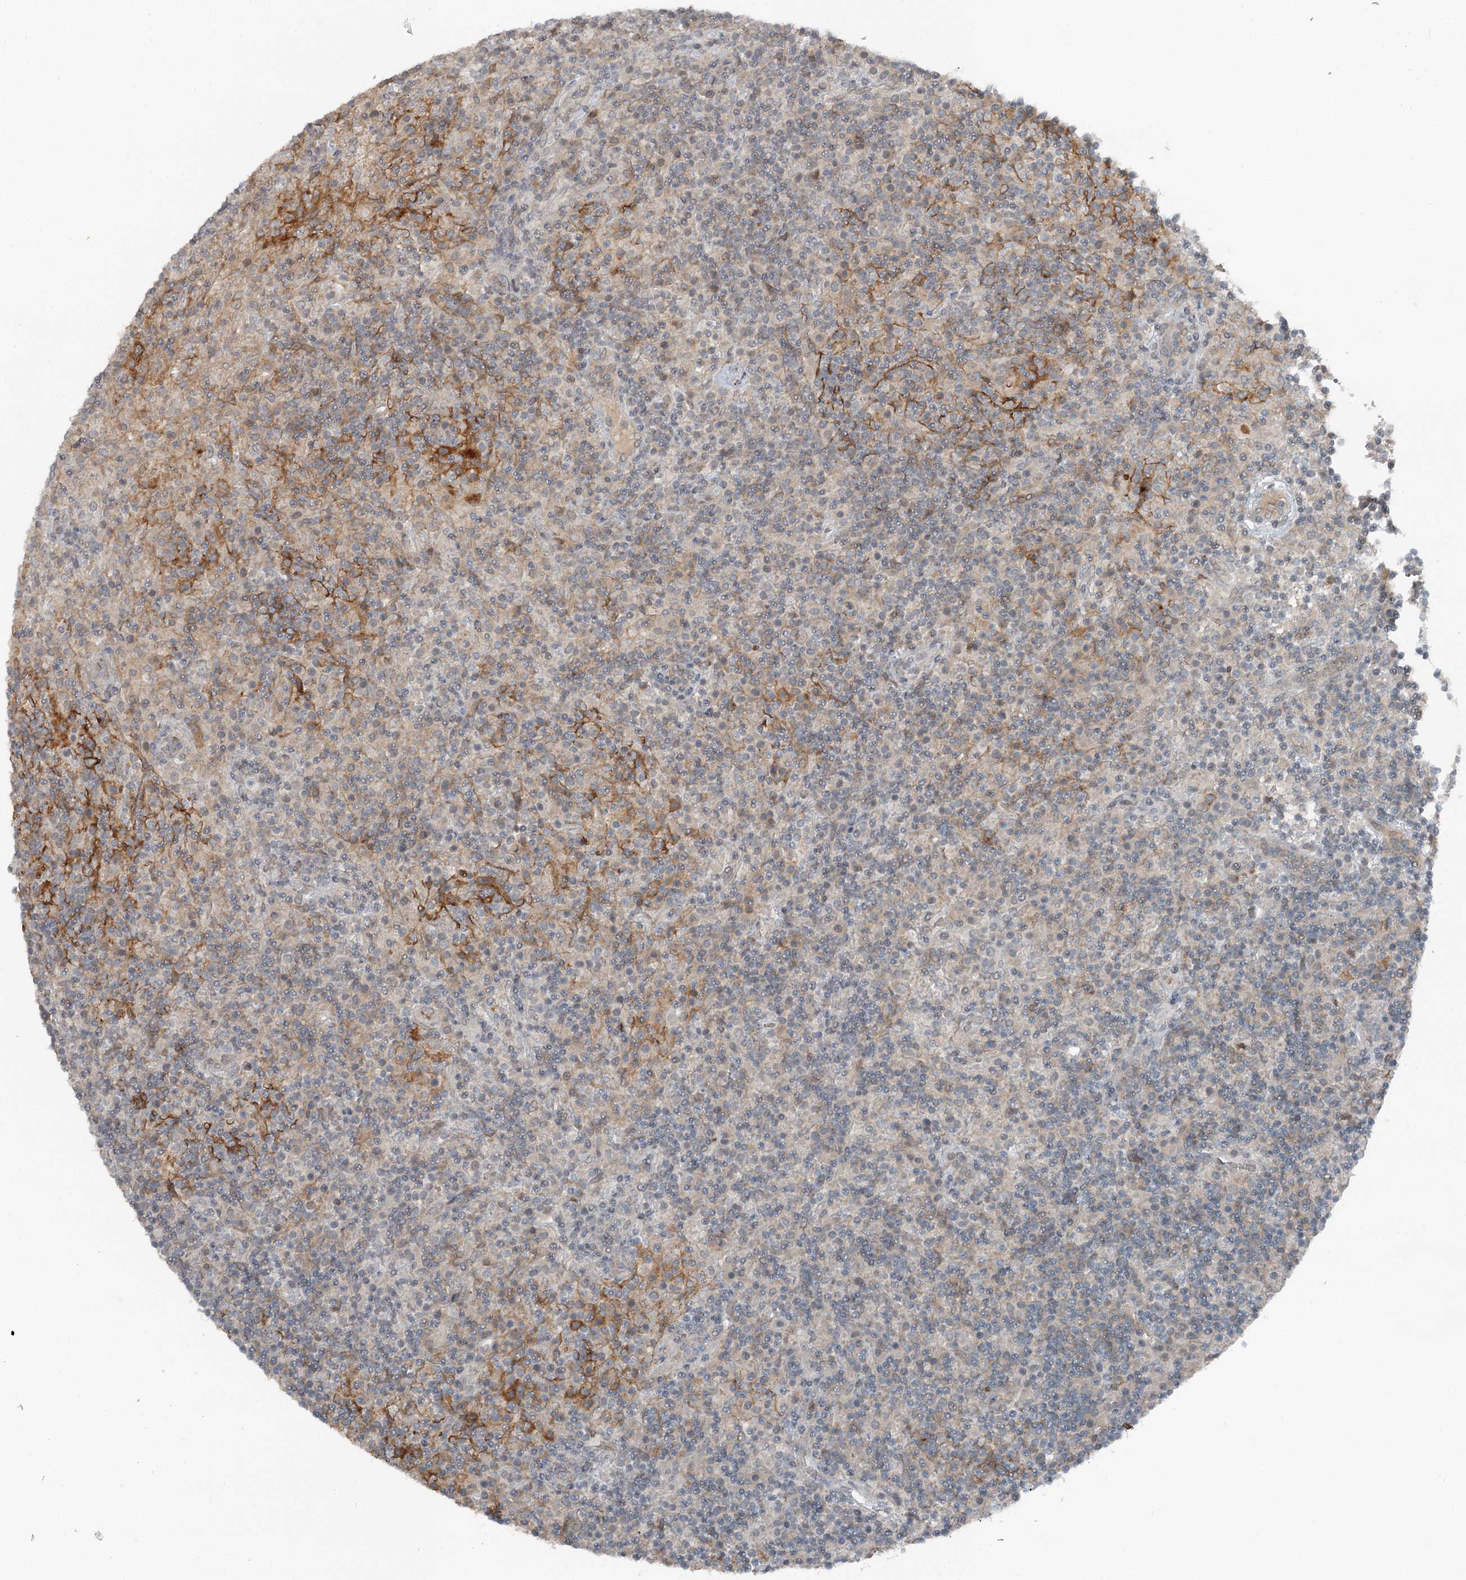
{"staining": {"intensity": "negative", "quantity": "none", "location": "none"}, "tissue": "lymphoma", "cell_type": "Tumor cells", "image_type": "cancer", "snomed": [{"axis": "morphology", "description": "Hodgkin's disease, NOS"}, {"axis": "topography", "description": "Lymph node"}], "caption": "IHC image of neoplastic tissue: human lymphoma stained with DAB (3,3'-diaminobenzidine) demonstrates no significant protein positivity in tumor cells. The staining is performed using DAB (3,3'-diaminobenzidine) brown chromogen with nuclei counter-stained in using hematoxylin.", "gene": "SLC39A8", "patient": {"sex": "male", "age": 70}}